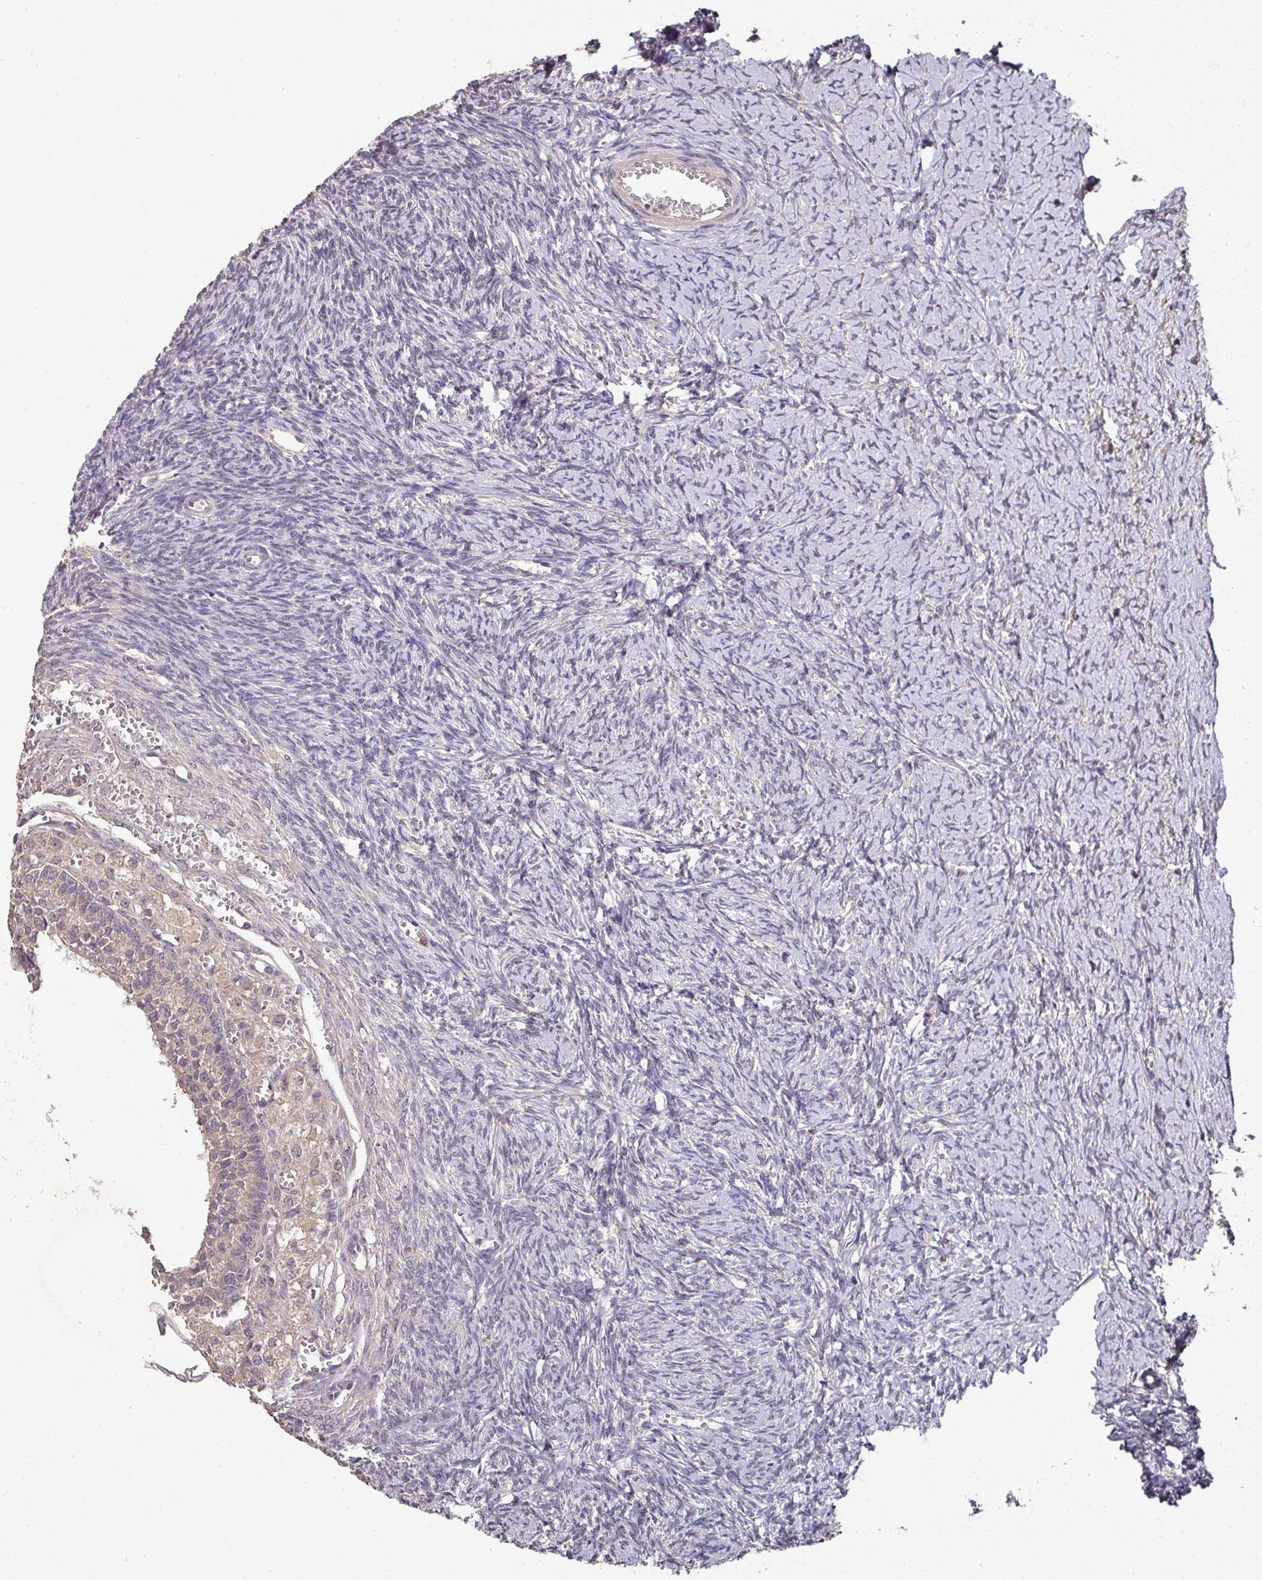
{"staining": {"intensity": "negative", "quantity": "none", "location": "none"}, "tissue": "ovary", "cell_type": "Ovarian stroma cells", "image_type": "normal", "snomed": [{"axis": "morphology", "description": "Normal tissue, NOS"}, {"axis": "topography", "description": "Ovary"}], "caption": "IHC photomicrograph of benign ovary: human ovary stained with DAB reveals no significant protein positivity in ovarian stroma cells. Brightfield microscopy of immunohistochemistry (IHC) stained with DAB (3,3'-diaminobenzidine) (brown) and hematoxylin (blue), captured at high magnification.", "gene": "ACVR2B", "patient": {"sex": "female", "age": 39}}